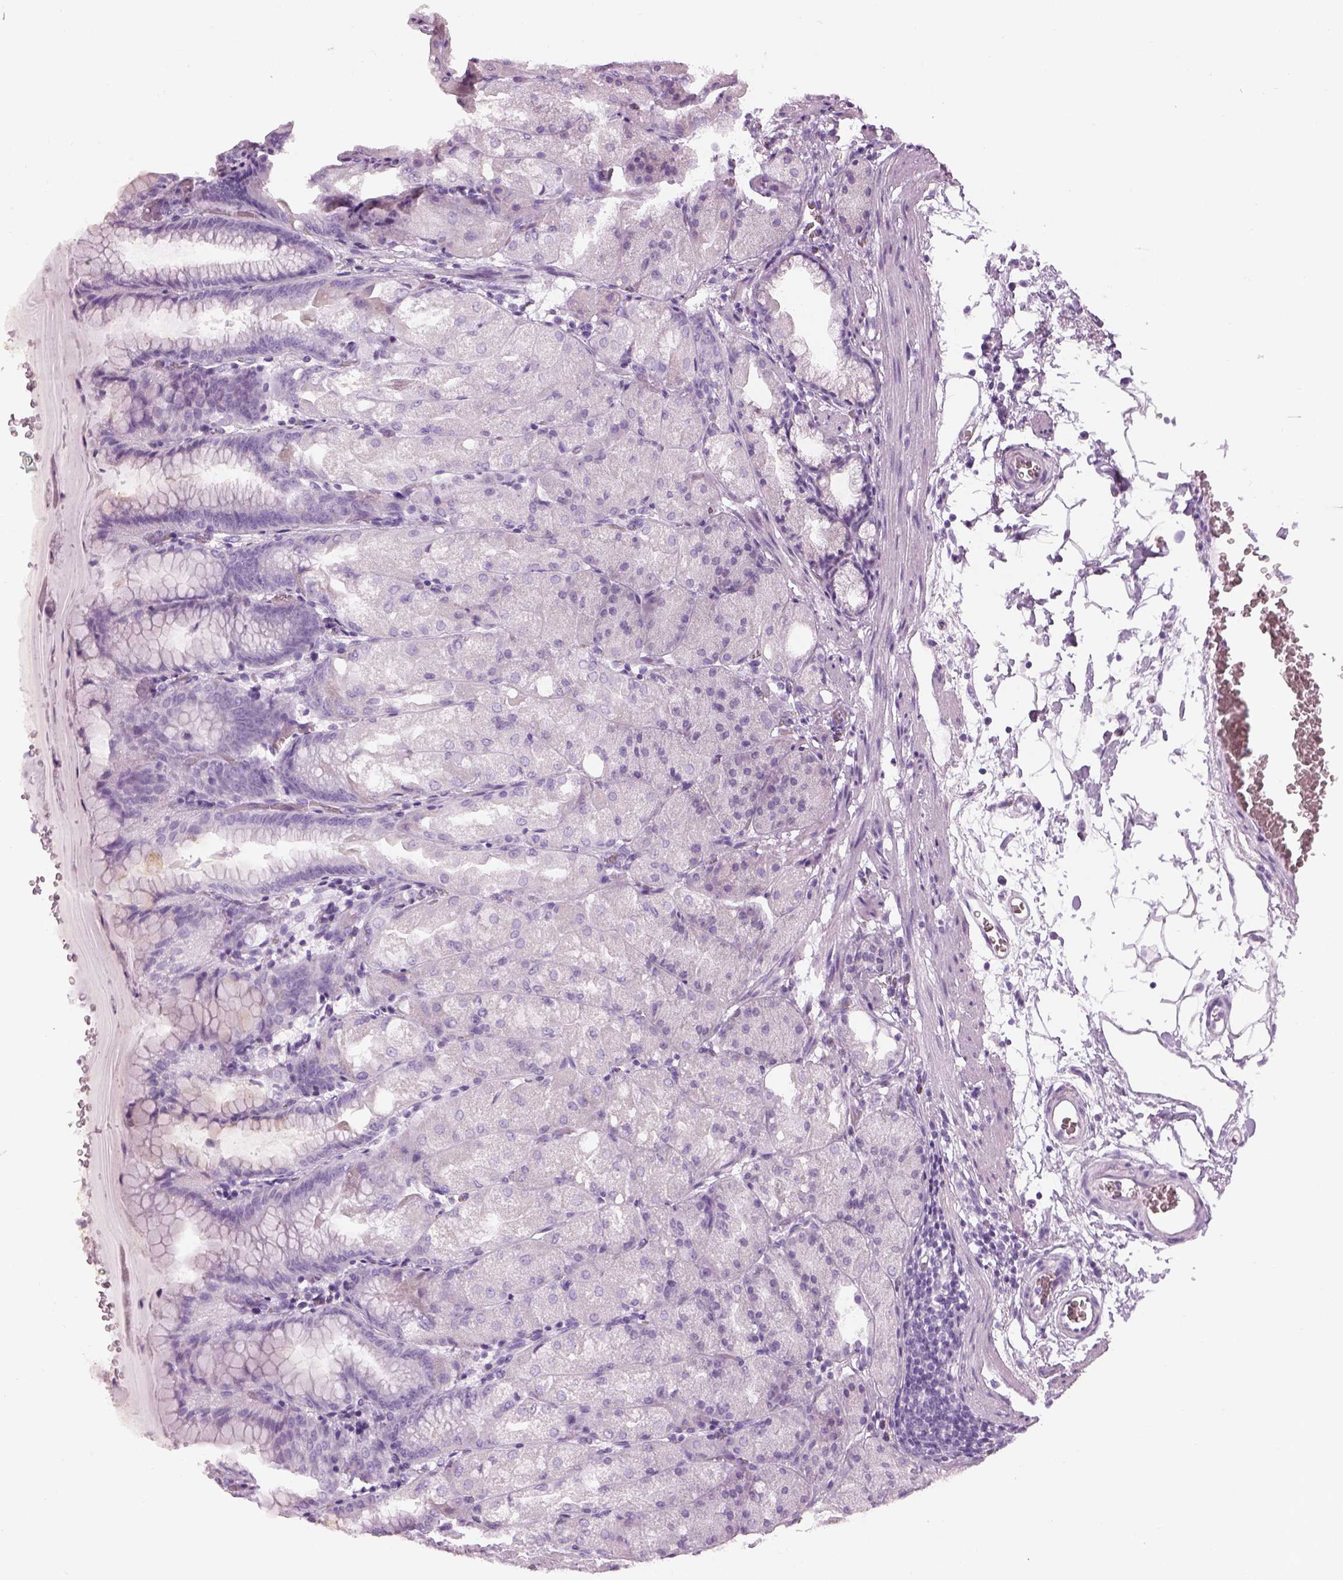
{"staining": {"intensity": "negative", "quantity": "none", "location": "none"}, "tissue": "stomach", "cell_type": "Glandular cells", "image_type": "normal", "snomed": [{"axis": "morphology", "description": "Normal tissue, NOS"}, {"axis": "topography", "description": "Stomach, upper"}, {"axis": "topography", "description": "Stomach"}, {"axis": "topography", "description": "Stomach, lower"}], "caption": "IHC micrograph of normal stomach: human stomach stained with DAB shows no significant protein expression in glandular cells.", "gene": "SAG", "patient": {"sex": "male", "age": 62}}